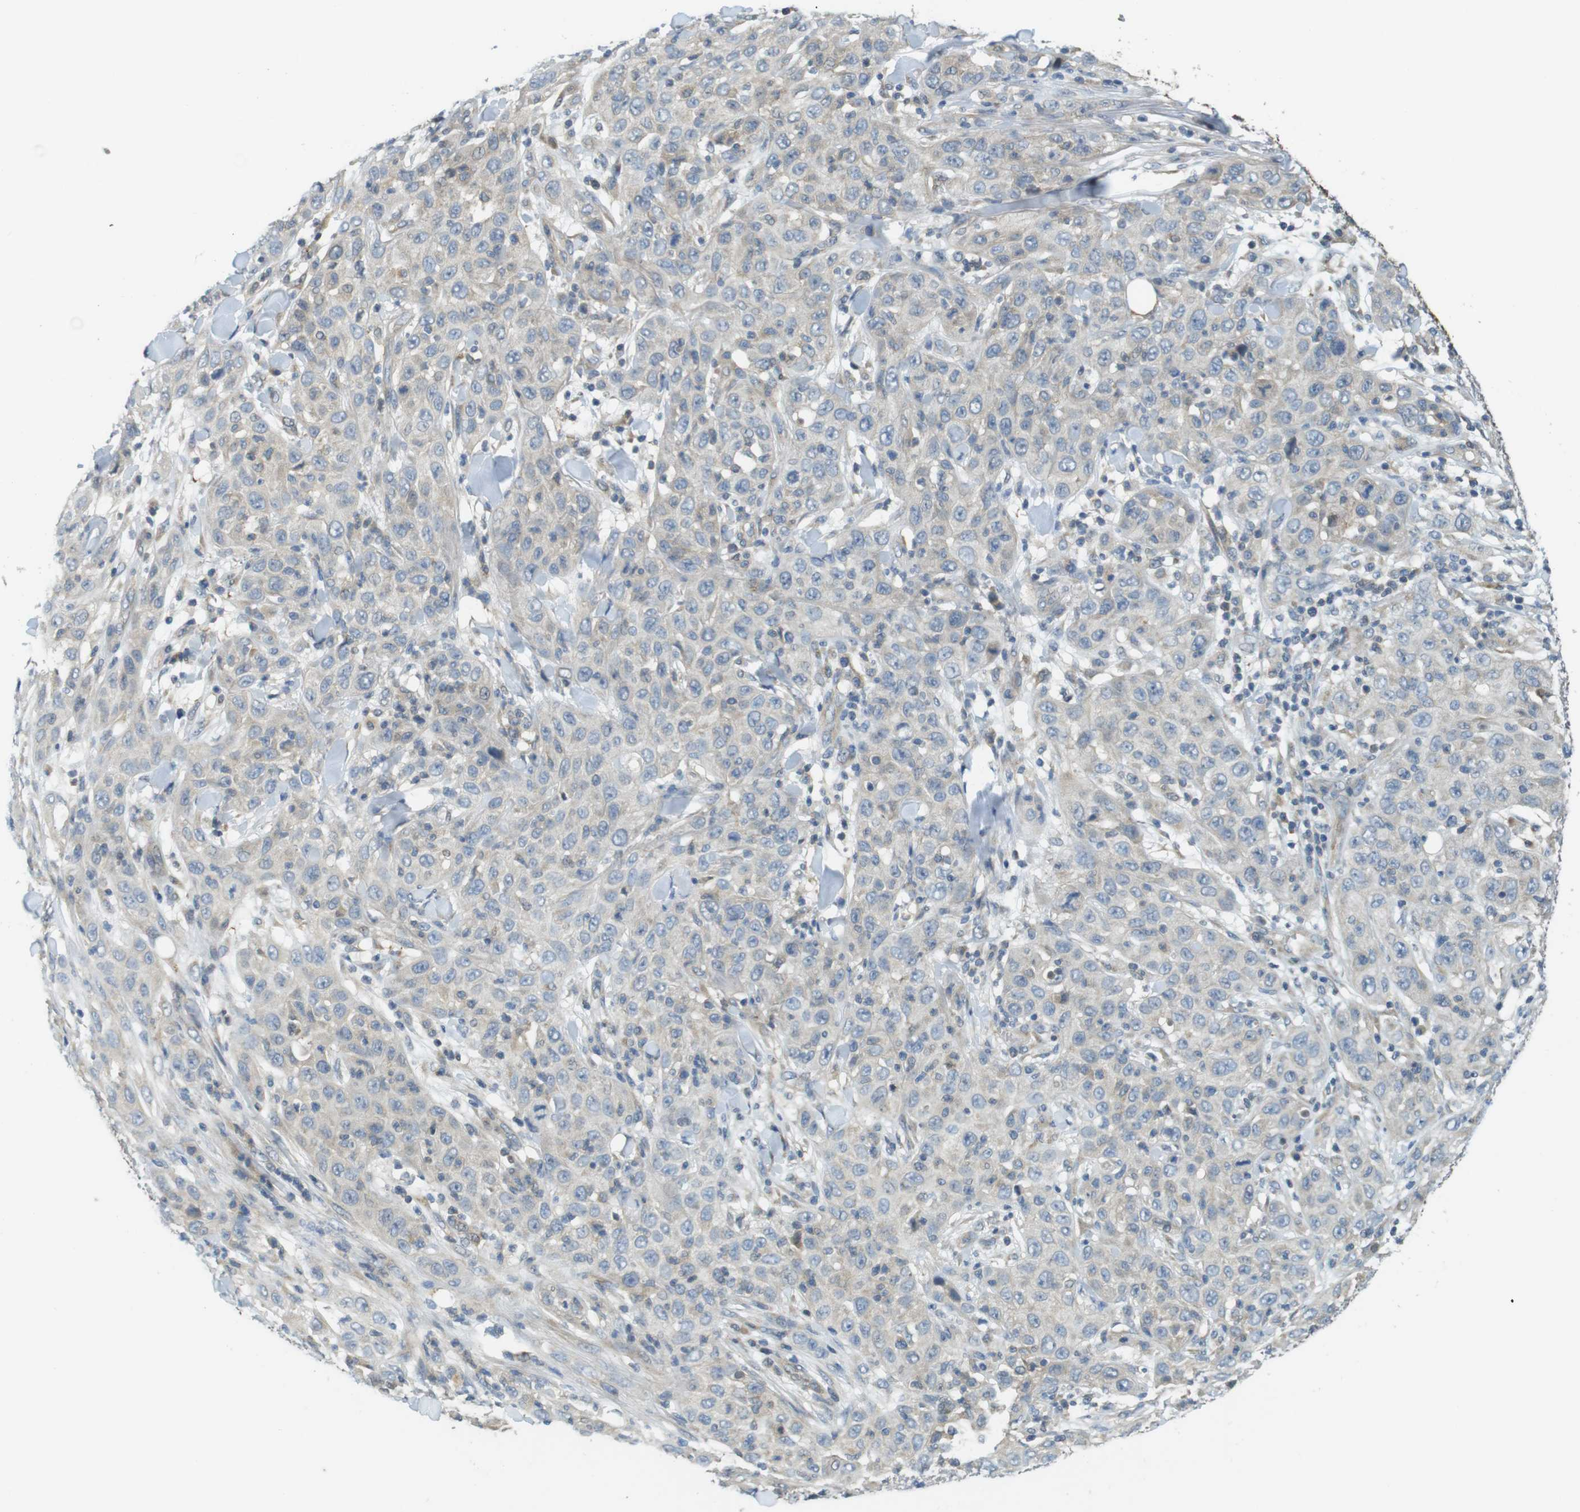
{"staining": {"intensity": "weak", "quantity": "<25%", "location": "cytoplasmic/membranous"}, "tissue": "skin cancer", "cell_type": "Tumor cells", "image_type": "cancer", "snomed": [{"axis": "morphology", "description": "Squamous cell carcinoma, NOS"}, {"axis": "topography", "description": "Skin"}], "caption": "Immunohistochemistry (IHC) photomicrograph of human skin squamous cell carcinoma stained for a protein (brown), which exhibits no staining in tumor cells.", "gene": "ABHD15", "patient": {"sex": "female", "age": 88}}